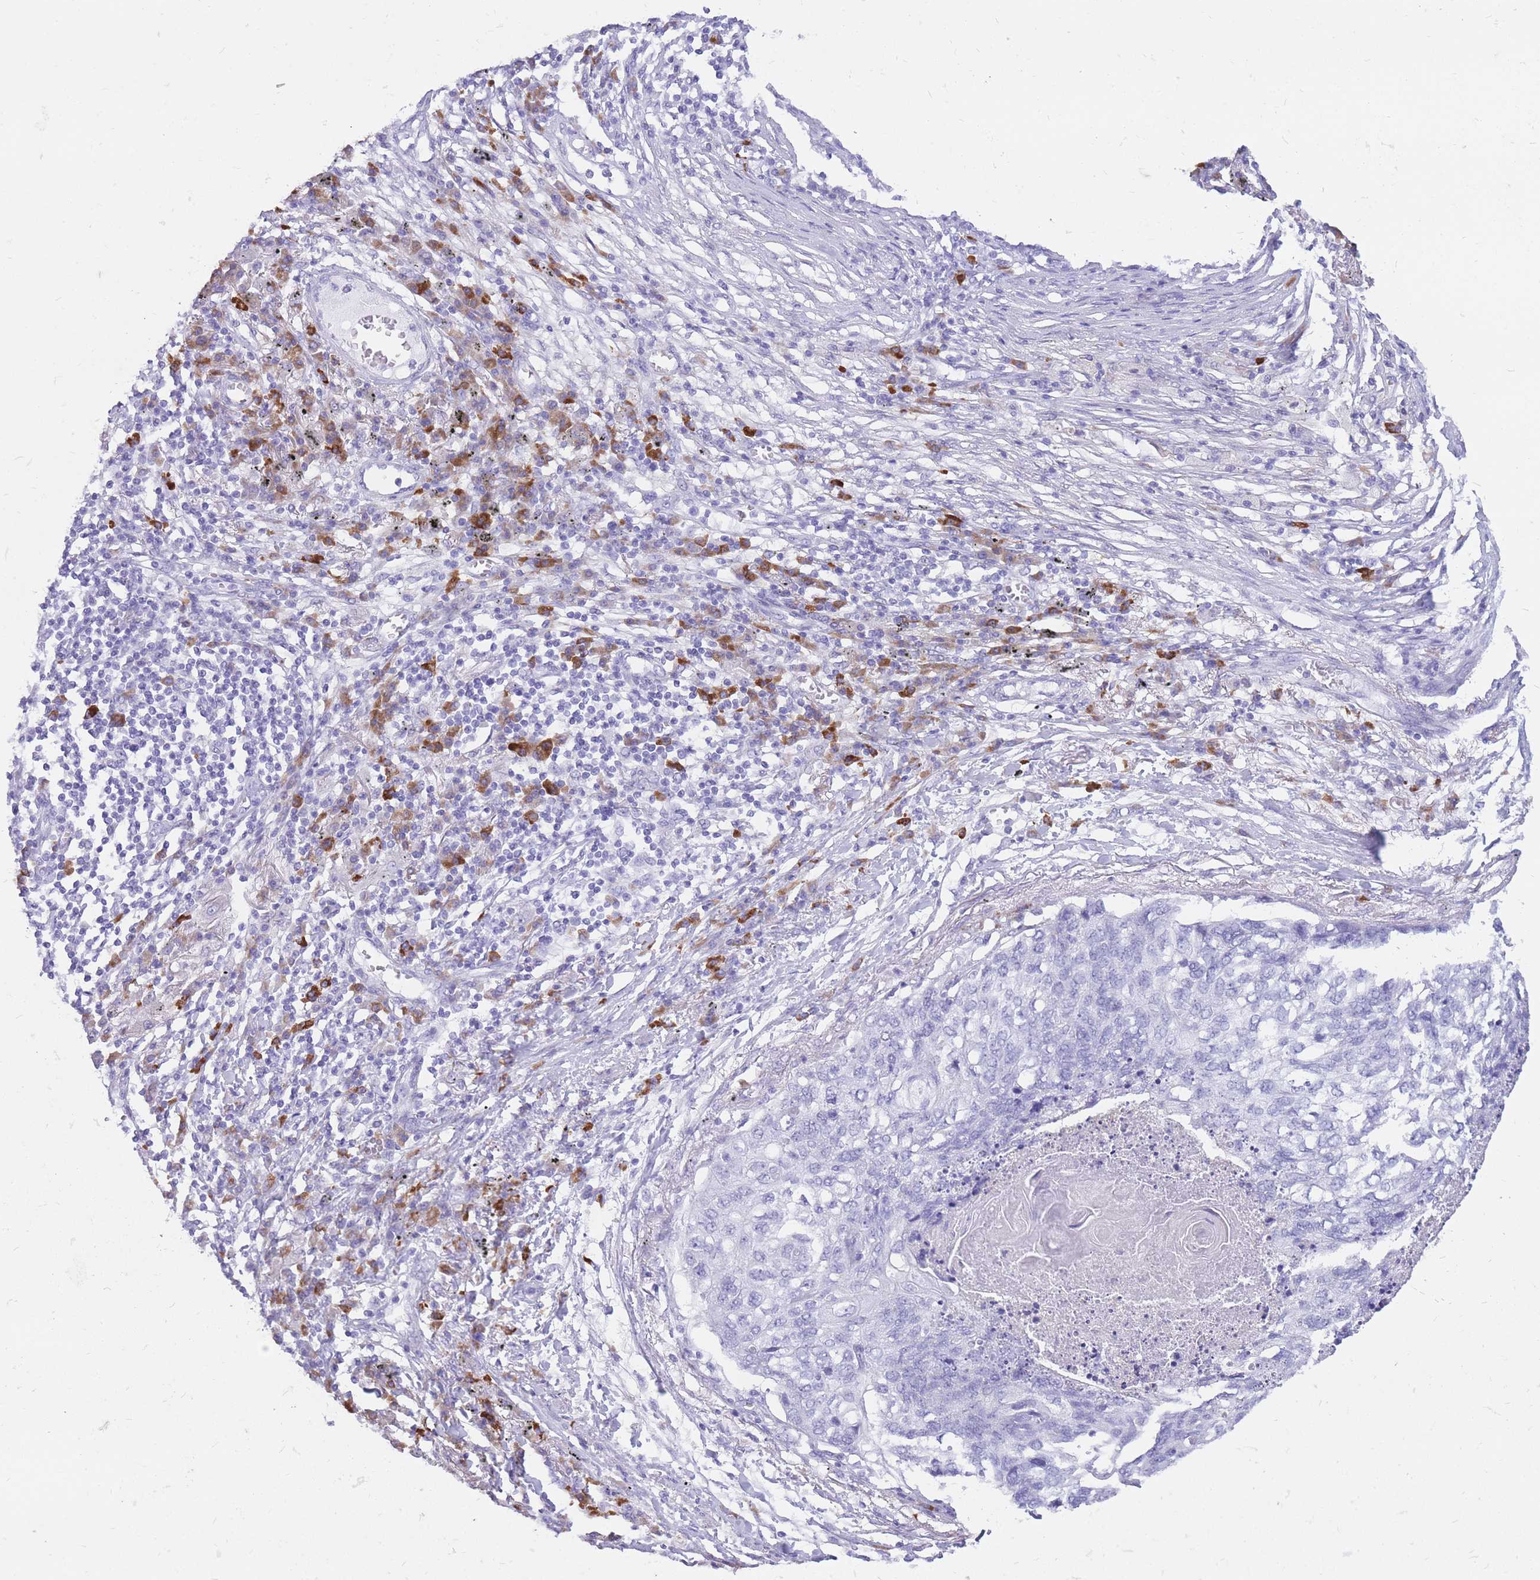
{"staining": {"intensity": "negative", "quantity": "none", "location": "none"}, "tissue": "lung cancer", "cell_type": "Tumor cells", "image_type": "cancer", "snomed": [{"axis": "morphology", "description": "Squamous cell carcinoma, NOS"}, {"axis": "topography", "description": "Lung"}], "caption": "The immunohistochemistry image has no significant expression in tumor cells of lung cancer tissue.", "gene": "ZFP37", "patient": {"sex": "female", "age": 63}}